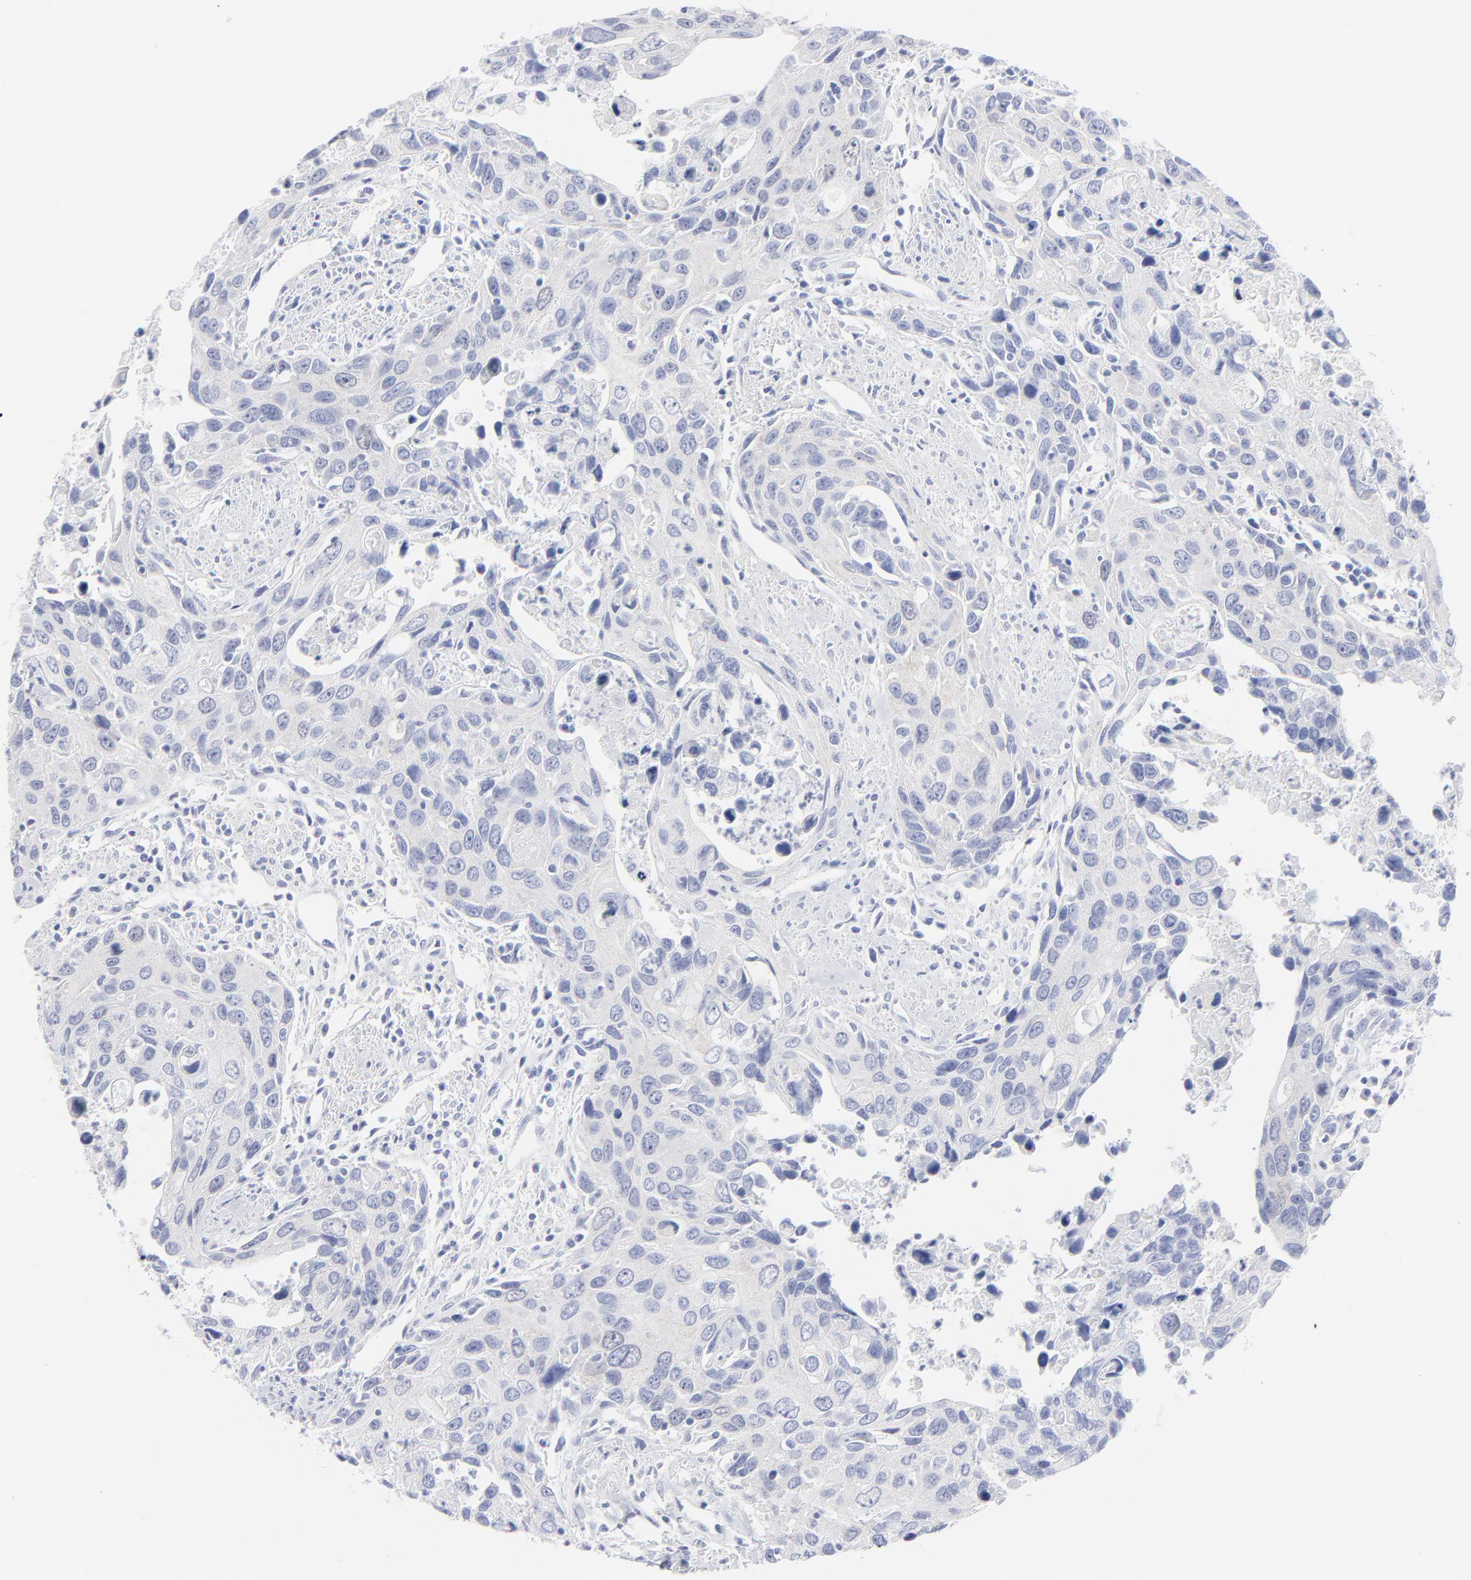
{"staining": {"intensity": "negative", "quantity": "none", "location": "none"}, "tissue": "urothelial cancer", "cell_type": "Tumor cells", "image_type": "cancer", "snomed": [{"axis": "morphology", "description": "Urothelial carcinoma, High grade"}, {"axis": "topography", "description": "Urinary bladder"}], "caption": "The micrograph displays no significant expression in tumor cells of urothelial cancer.", "gene": "CNTN3", "patient": {"sex": "male", "age": 71}}